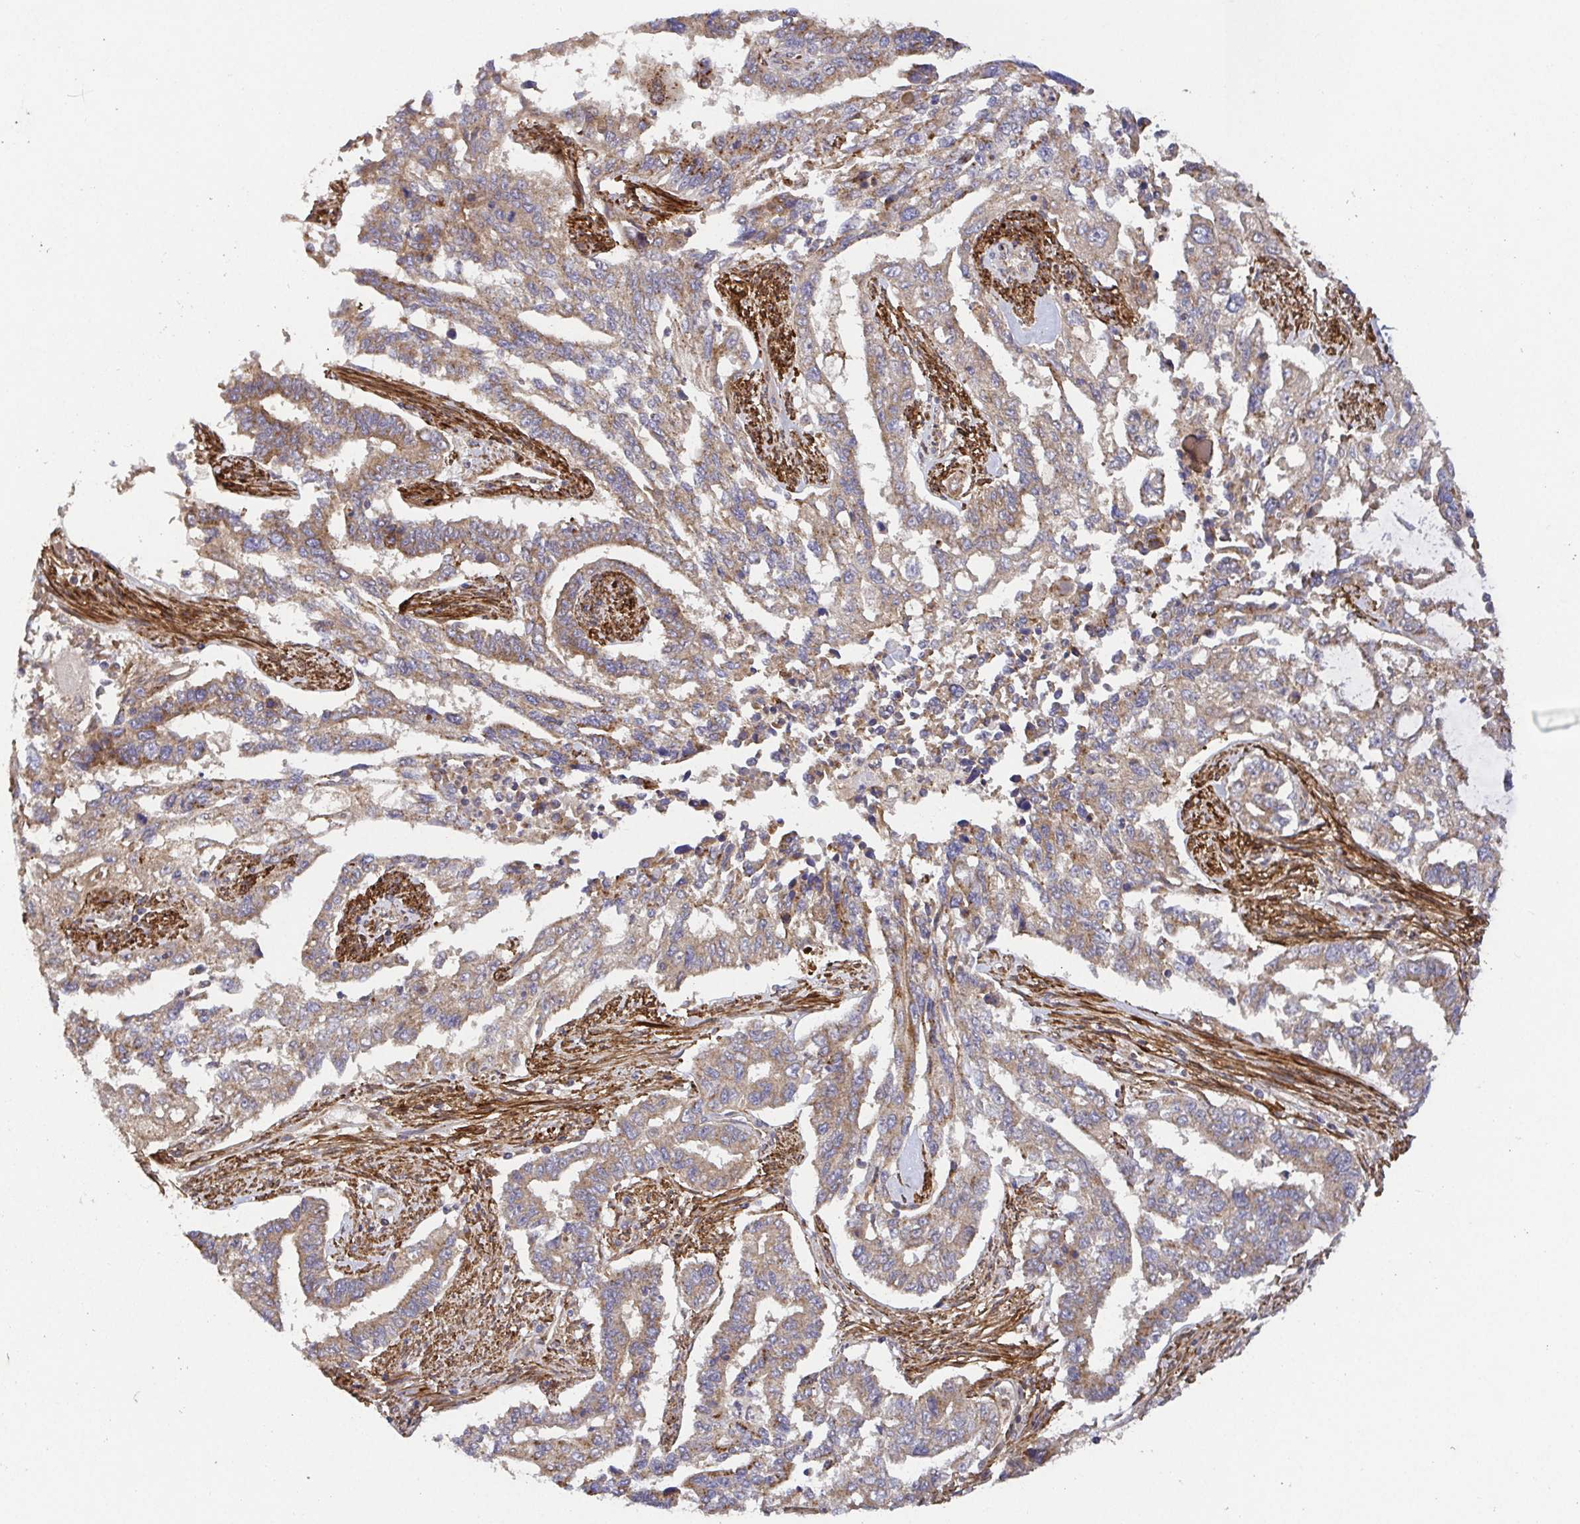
{"staining": {"intensity": "moderate", "quantity": ">75%", "location": "cytoplasmic/membranous"}, "tissue": "endometrial cancer", "cell_type": "Tumor cells", "image_type": "cancer", "snomed": [{"axis": "morphology", "description": "Adenocarcinoma, NOS"}, {"axis": "topography", "description": "Uterus"}], "caption": "Human endometrial adenocarcinoma stained with a brown dye exhibits moderate cytoplasmic/membranous positive expression in about >75% of tumor cells.", "gene": "TM9SF4", "patient": {"sex": "female", "age": 59}}